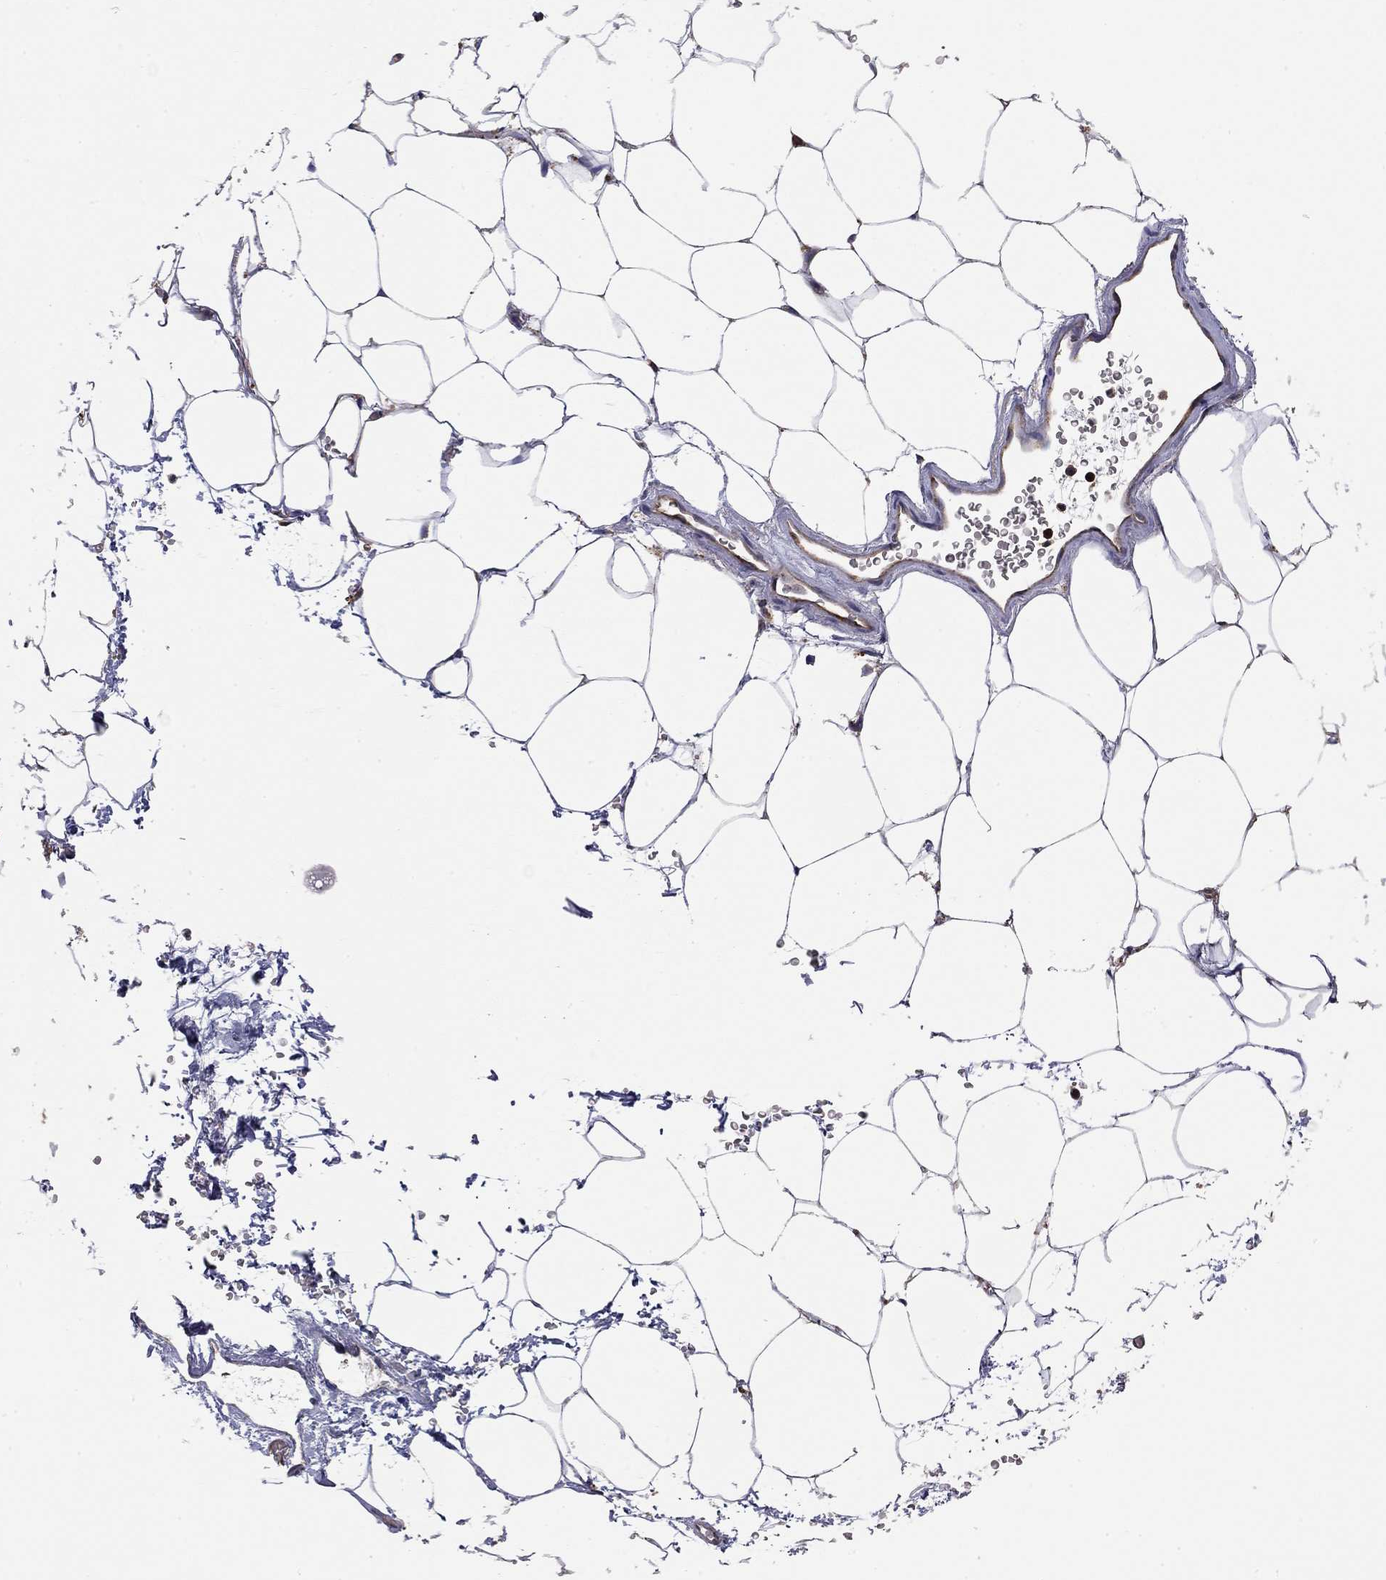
{"staining": {"intensity": "moderate", "quantity": "<25%", "location": "nuclear"}, "tissue": "adipose tissue", "cell_type": "Adipocytes", "image_type": "normal", "snomed": [{"axis": "morphology", "description": "Normal tissue, NOS"}, {"axis": "topography", "description": "Soft tissue"}, {"axis": "topography", "description": "Adipose tissue"}, {"axis": "topography", "description": "Vascular tissue"}, {"axis": "topography", "description": "Peripheral nerve tissue"}], "caption": "Moderate nuclear positivity for a protein is seen in approximately <25% of adipocytes of normal adipose tissue using immunohistochemistry.", "gene": "TDP1", "patient": {"sex": "male", "age": 68}}